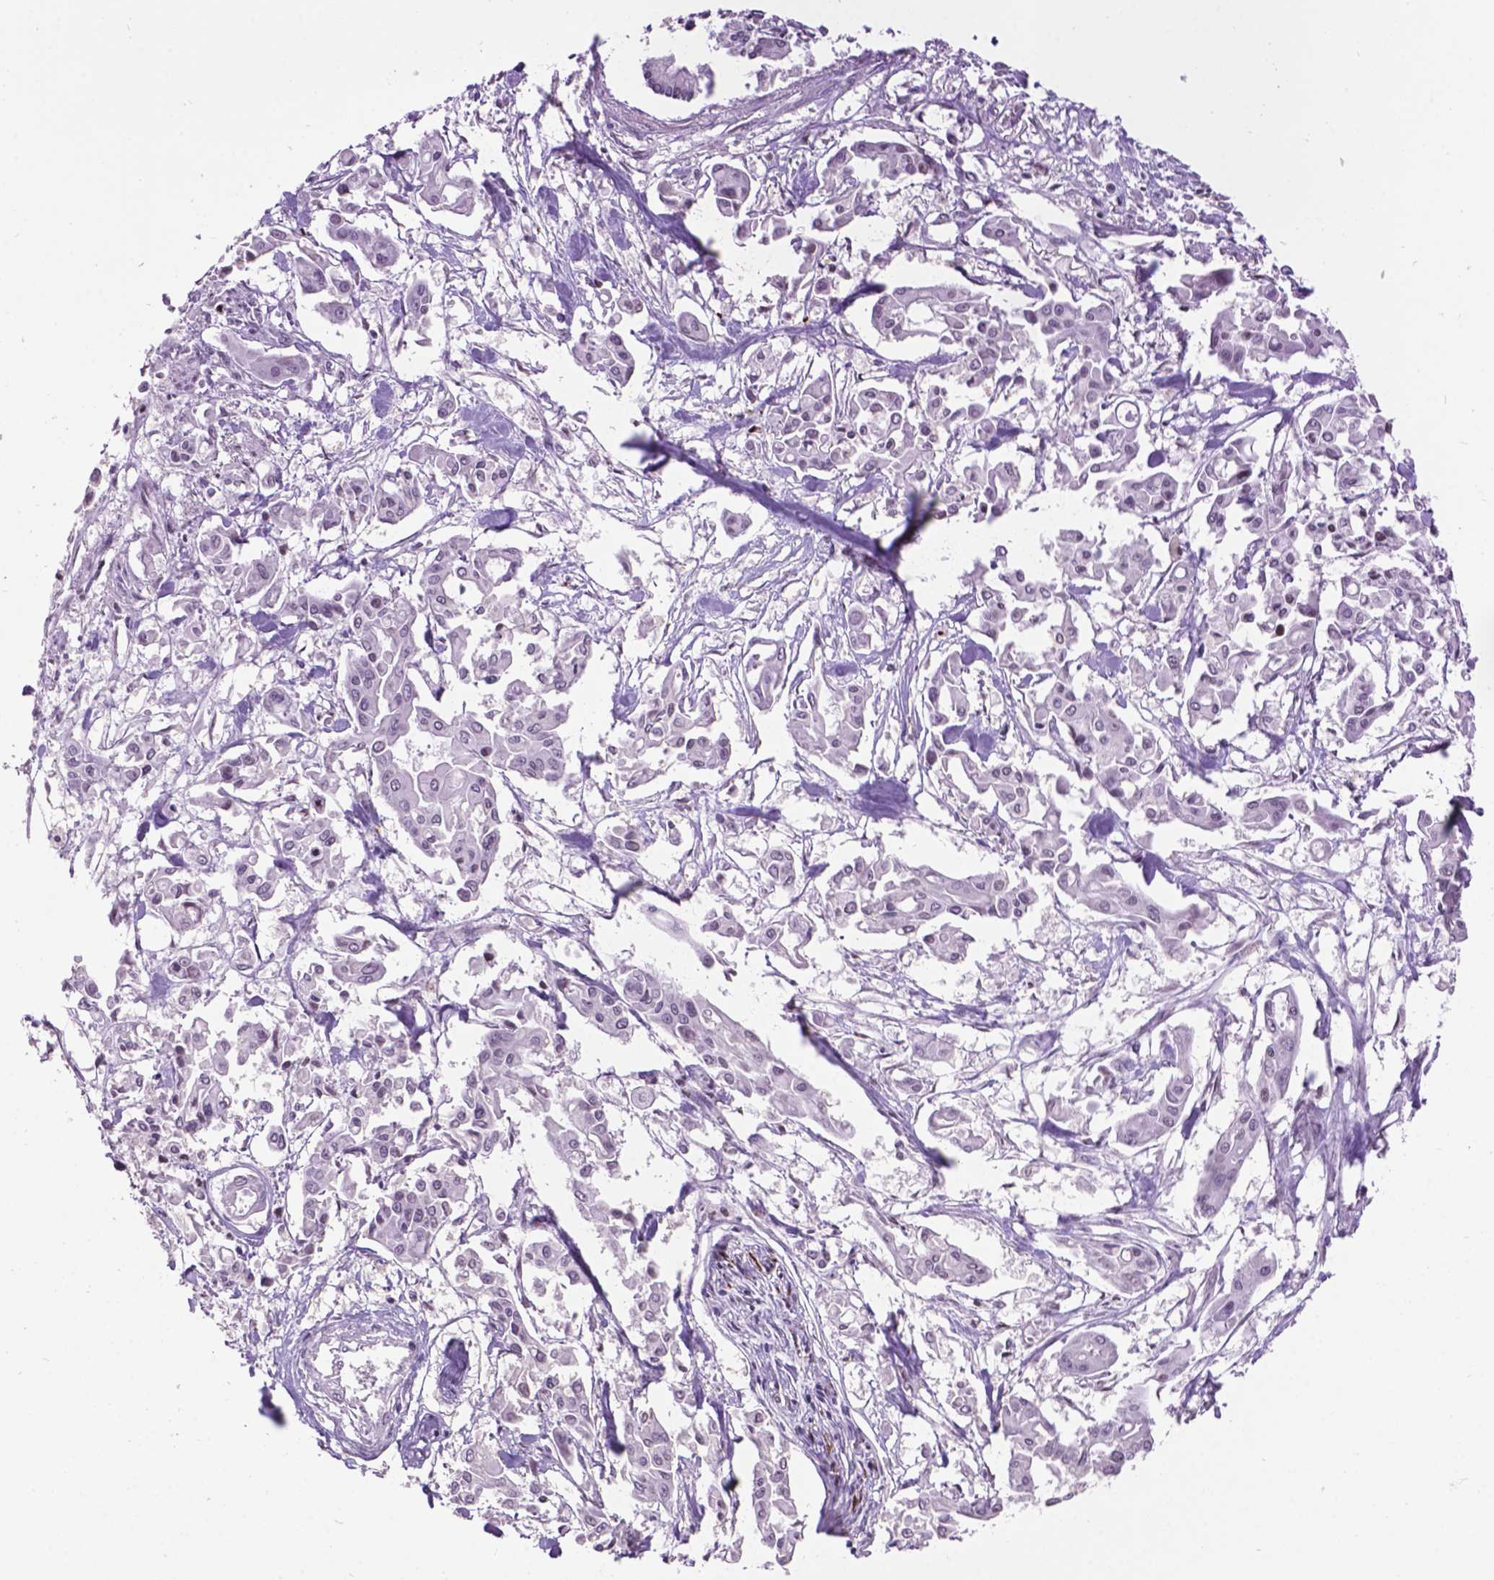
{"staining": {"intensity": "negative", "quantity": "none", "location": "none"}, "tissue": "pancreatic cancer", "cell_type": "Tumor cells", "image_type": "cancer", "snomed": [{"axis": "morphology", "description": "Adenocarcinoma, NOS"}, {"axis": "topography", "description": "Pancreas"}], "caption": "There is no significant positivity in tumor cells of pancreatic adenocarcinoma. (DAB immunohistochemistry with hematoxylin counter stain).", "gene": "TH", "patient": {"sex": "male", "age": 61}}